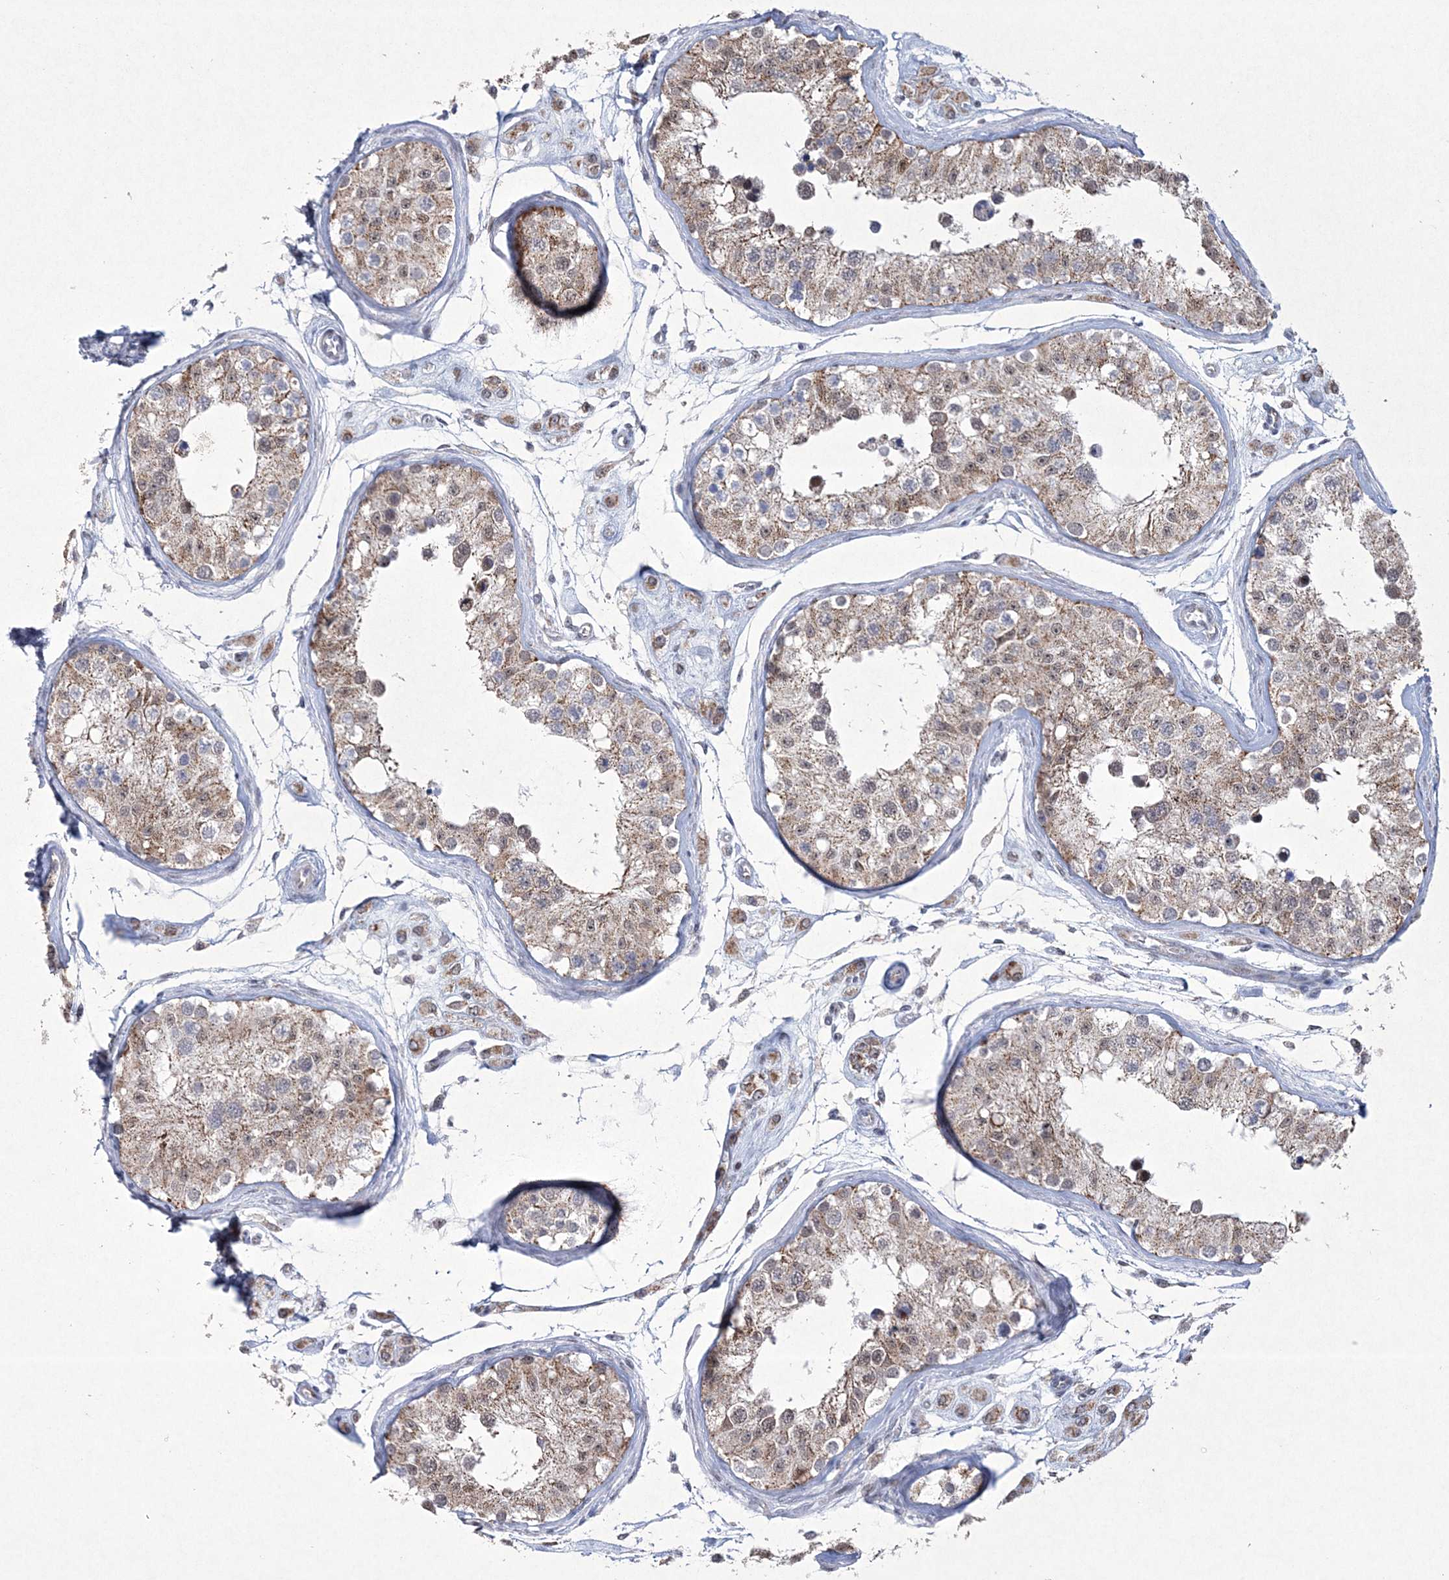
{"staining": {"intensity": "moderate", "quantity": ">75%", "location": "cytoplasmic/membranous"}, "tissue": "testis", "cell_type": "Cells in seminiferous ducts", "image_type": "normal", "snomed": [{"axis": "morphology", "description": "Normal tissue, NOS"}, {"axis": "morphology", "description": "Adenocarcinoma, metastatic, NOS"}, {"axis": "topography", "description": "Testis"}], "caption": "This is an image of IHC staining of unremarkable testis, which shows moderate positivity in the cytoplasmic/membranous of cells in seminiferous ducts.", "gene": "CES4A", "patient": {"sex": "male", "age": 26}}